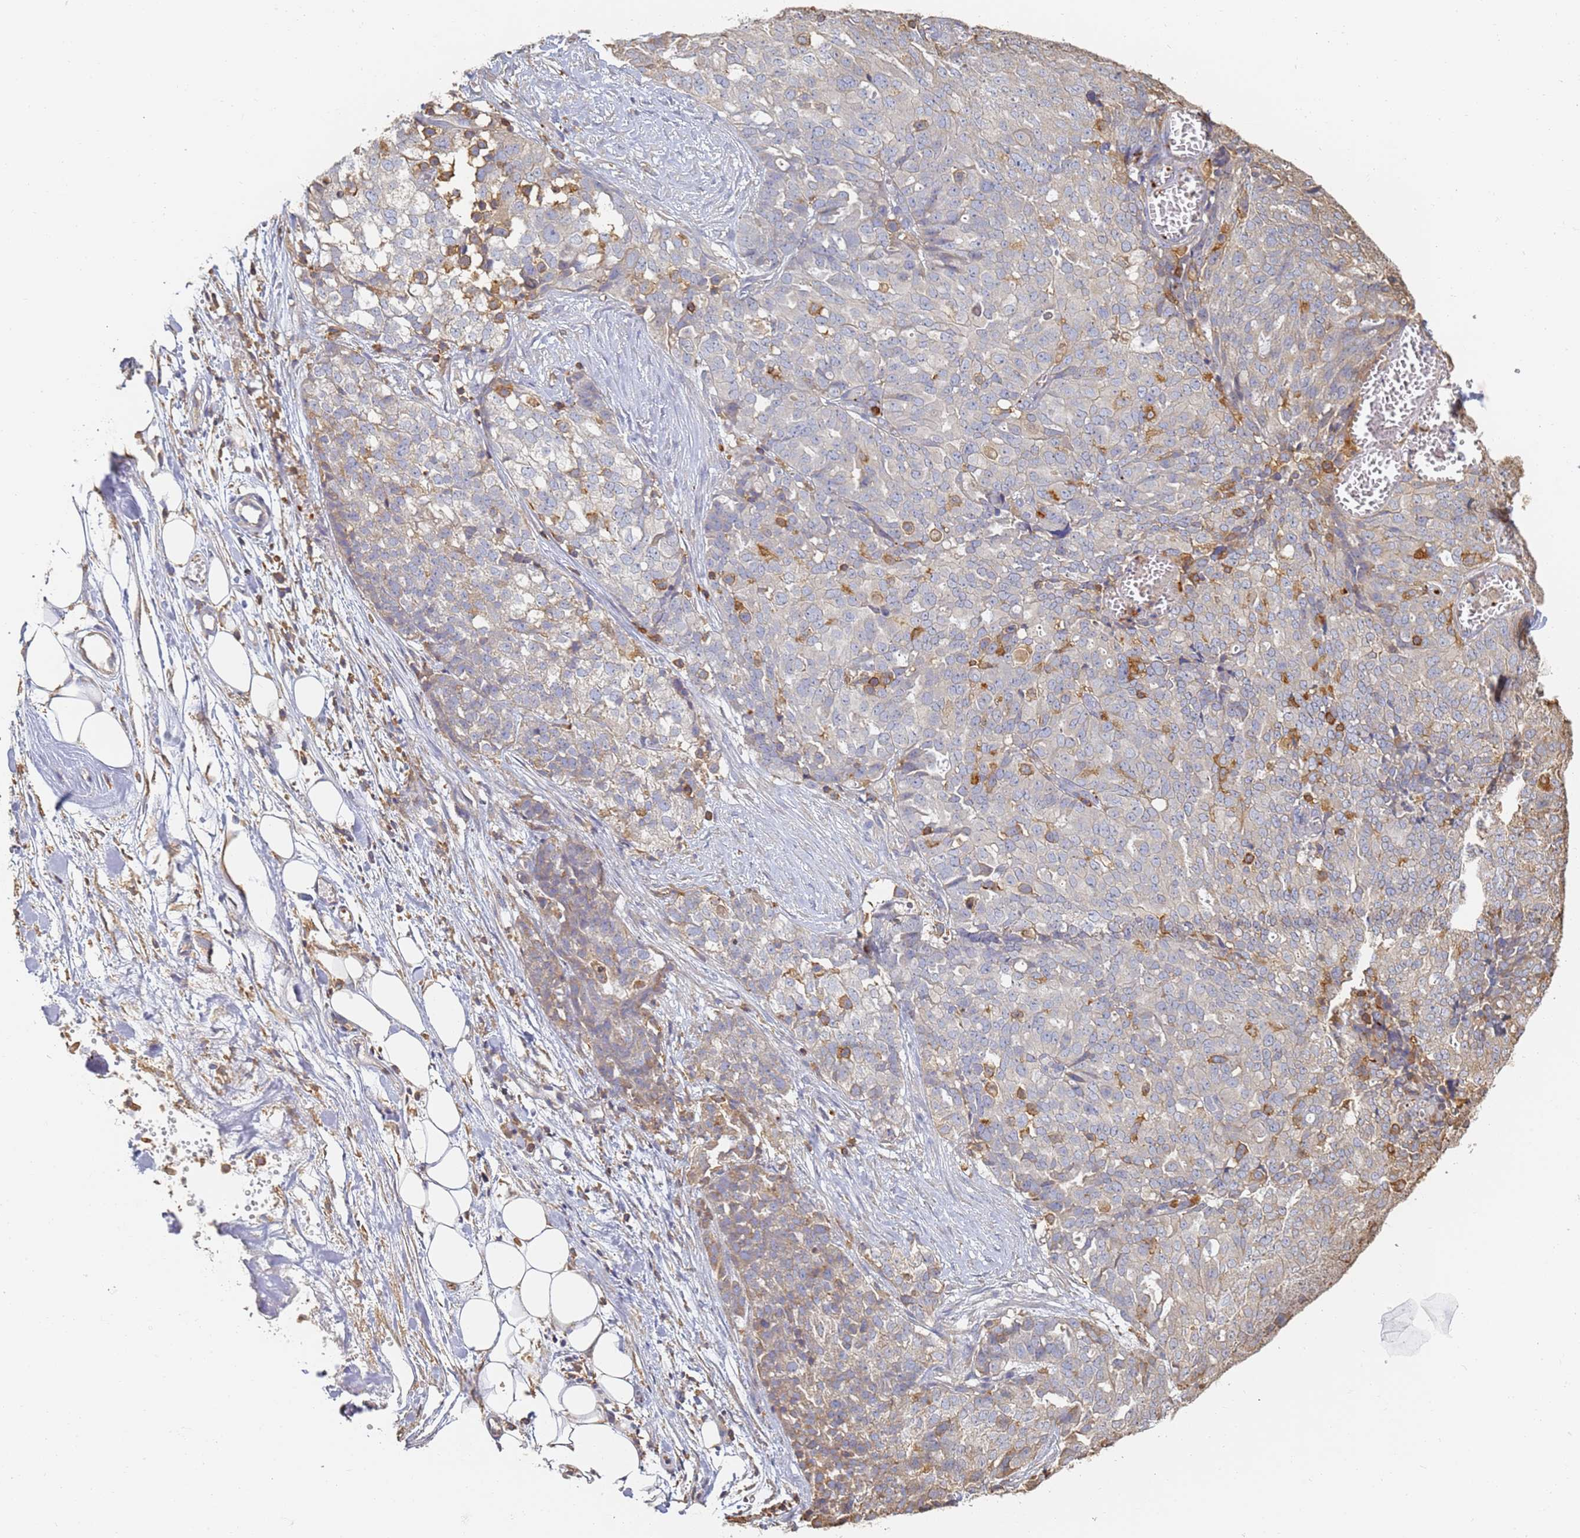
{"staining": {"intensity": "negative", "quantity": "none", "location": "none"}, "tissue": "ovarian cancer", "cell_type": "Tumor cells", "image_type": "cancer", "snomed": [{"axis": "morphology", "description": "Cystadenocarcinoma, serous, NOS"}, {"axis": "topography", "description": "Soft tissue"}, {"axis": "topography", "description": "Ovary"}], "caption": "High magnification brightfield microscopy of ovarian cancer (serous cystadenocarcinoma) stained with DAB (3,3'-diaminobenzidine) (brown) and counterstained with hematoxylin (blue): tumor cells show no significant staining.", "gene": "BIN2", "patient": {"sex": "female", "age": 57}}